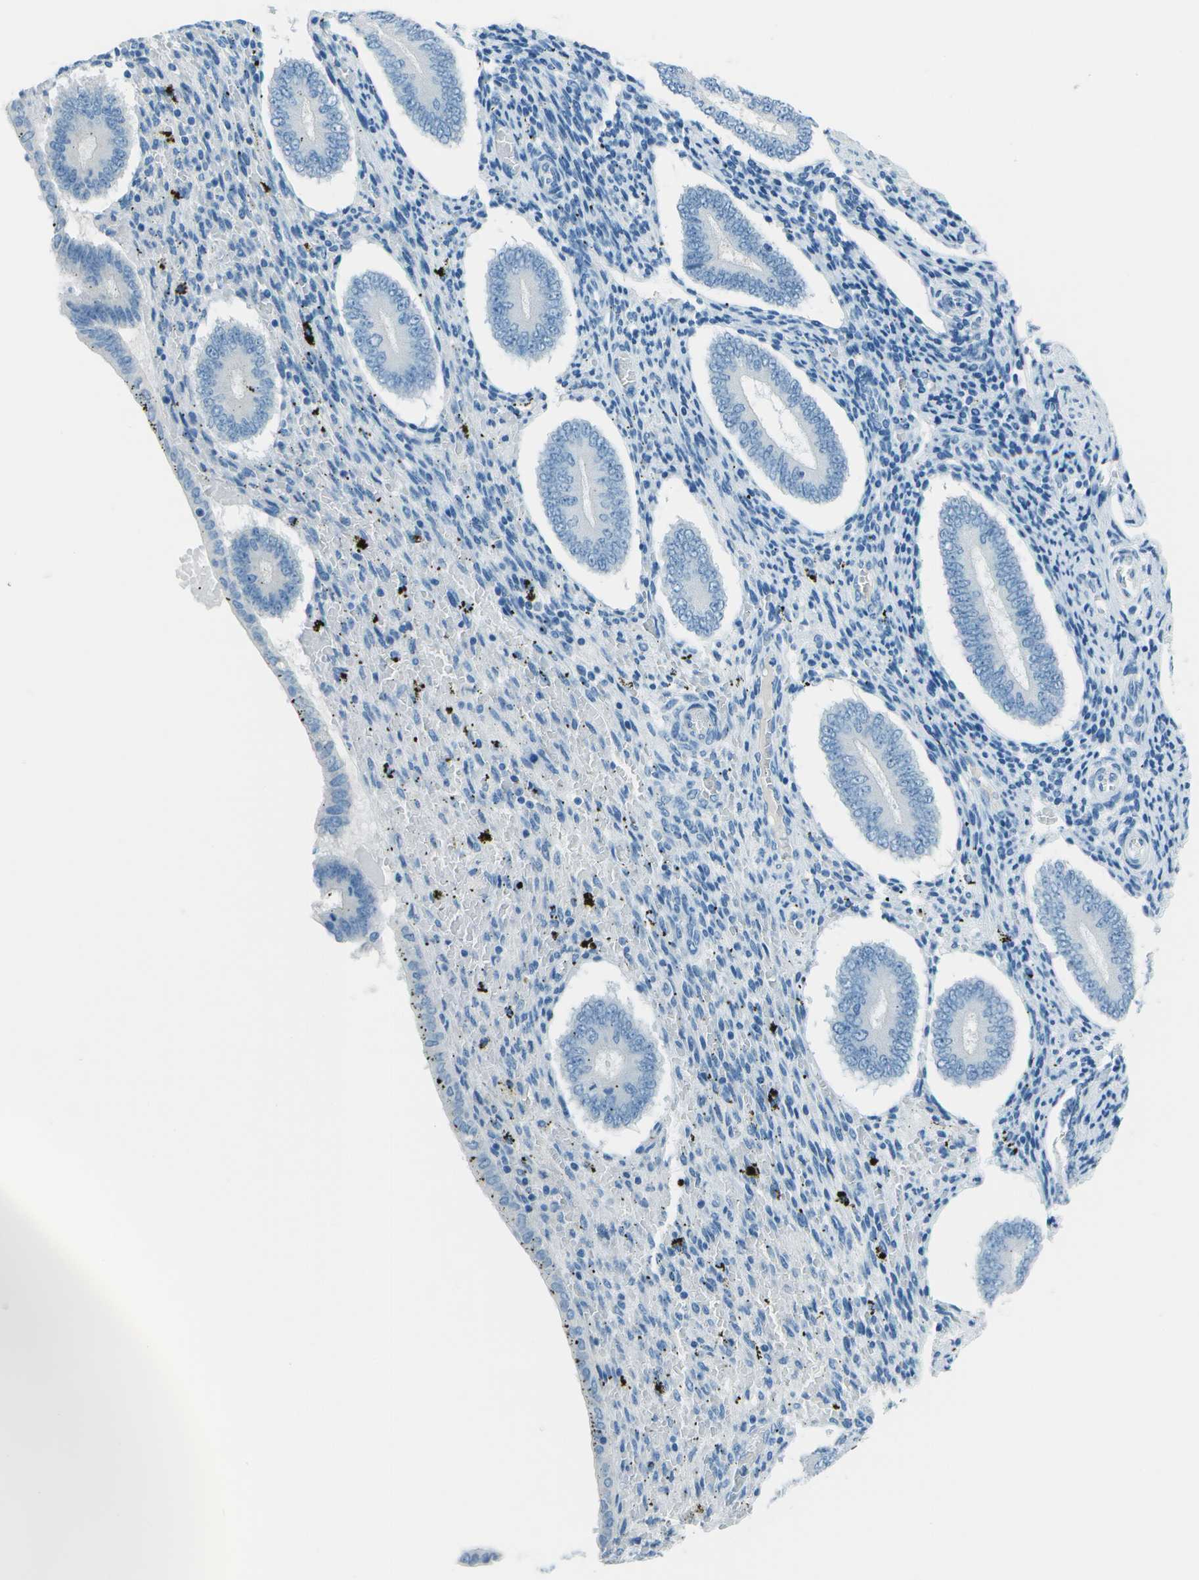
{"staining": {"intensity": "negative", "quantity": "none", "location": "none"}, "tissue": "endometrium", "cell_type": "Cells in endometrial stroma", "image_type": "normal", "snomed": [{"axis": "morphology", "description": "Normal tissue, NOS"}, {"axis": "topography", "description": "Endometrium"}], "caption": "Cells in endometrial stroma show no significant expression in normal endometrium. The staining was performed using DAB (3,3'-diaminobenzidine) to visualize the protein expression in brown, while the nuclei were stained in blue with hematoxylin (Magnification: 20x).", "gene": "FGF1", "patient": {"sex": "female", "age": 42}}